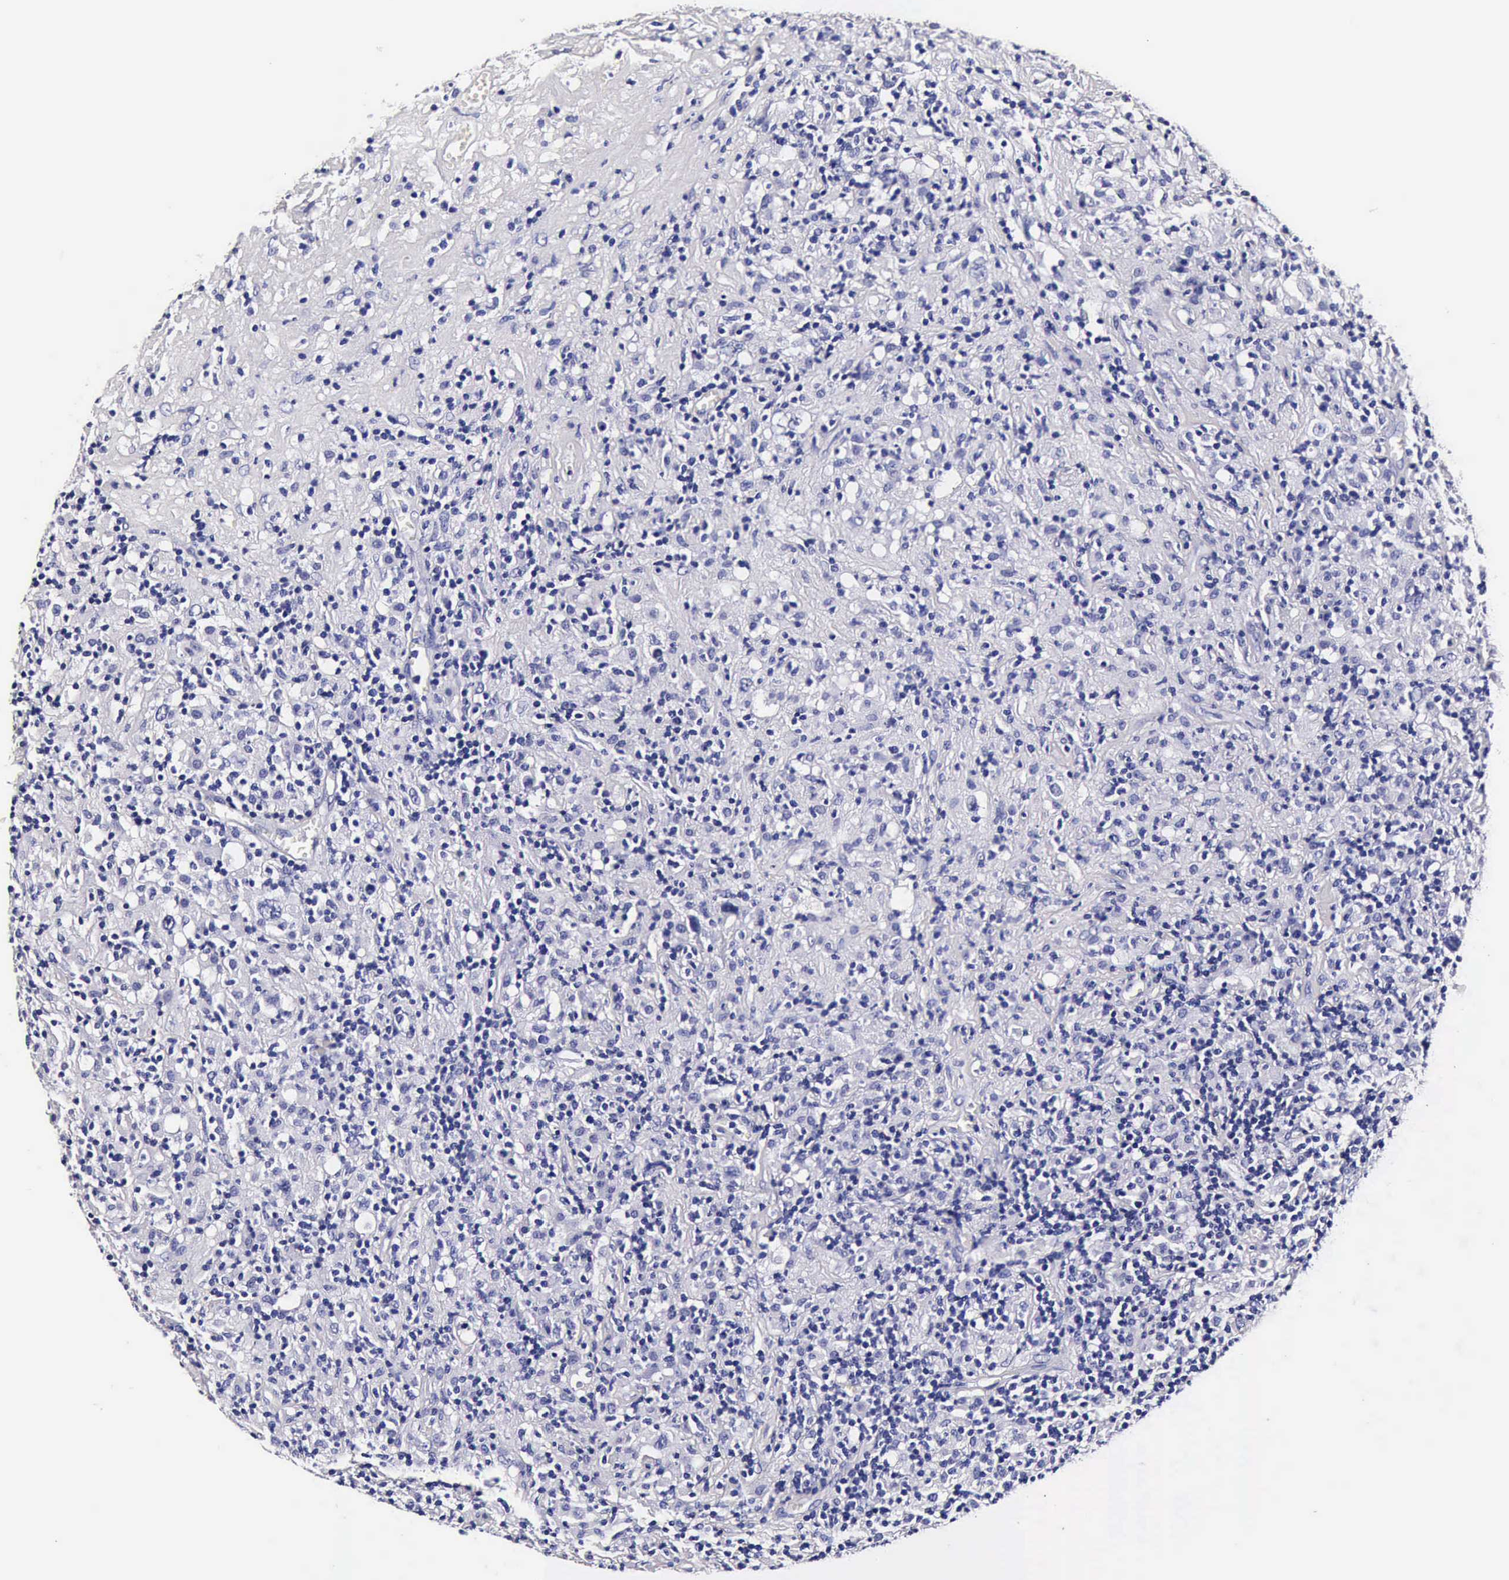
{"staining": {"intensity": "negative", "quantity": "none", "location": "none"}, "tissue": "lymphoma", "cell_type": "Tumor cells", "image_type": "cancer", "snomed": [{"axis": "morphology", "description": "Hodgkin's disease, NOS"}, {"axis": "topography", "description": "Lymph node"}], "caption": "The immunohistochemistry (IHC) histopathology image has no significant positivity in tumor cells of Hodgkin's disease tissue.", "gene": "IAPP", "patient": {"sex": "male", "age": 46}}